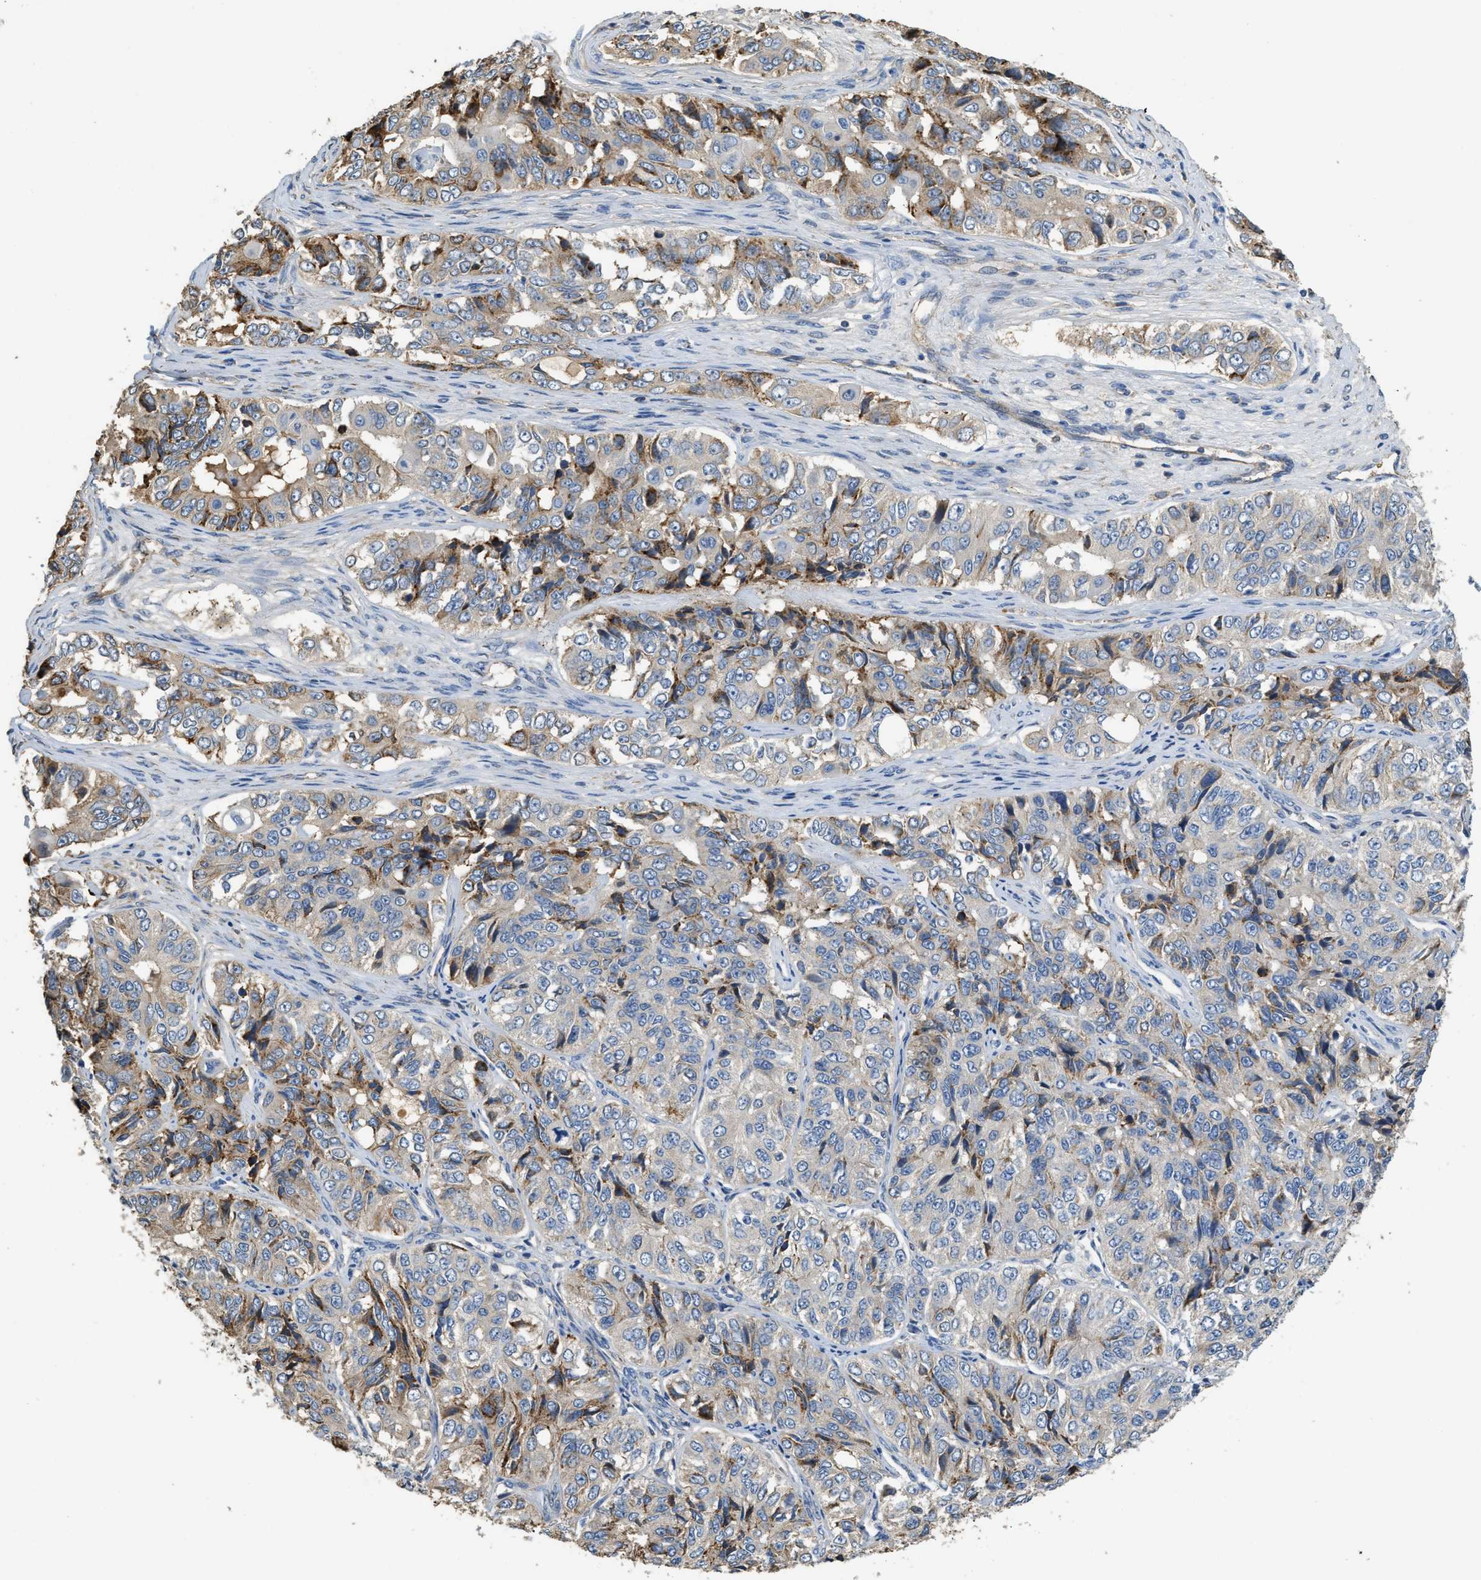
{"staining": {"intensity": "moderate", "quantity": "<25%", "location": "cytoplasmic/membranous"}, "tissue": "ovarian cancer", "cell_type": "Tumor cells", "image_type": "cancer", "snomed": [{"axis": "morphology", "description": "Carcinoma, endometroid"}, {"axis": "topography", "description": "Ovary"}], "caption": "DAB (3,3'-diaminobenzidine) immunohistochemical staining of human endometroid carcinoma (ovarian) displays moderate cytoplasmic/membranous protein positivity in about <25% of tumor cells. (DAB IHC with brightfield microscopy, high magnification).", "gene": "RIPK2", "patient": {"sex": "female", "age": 51}}